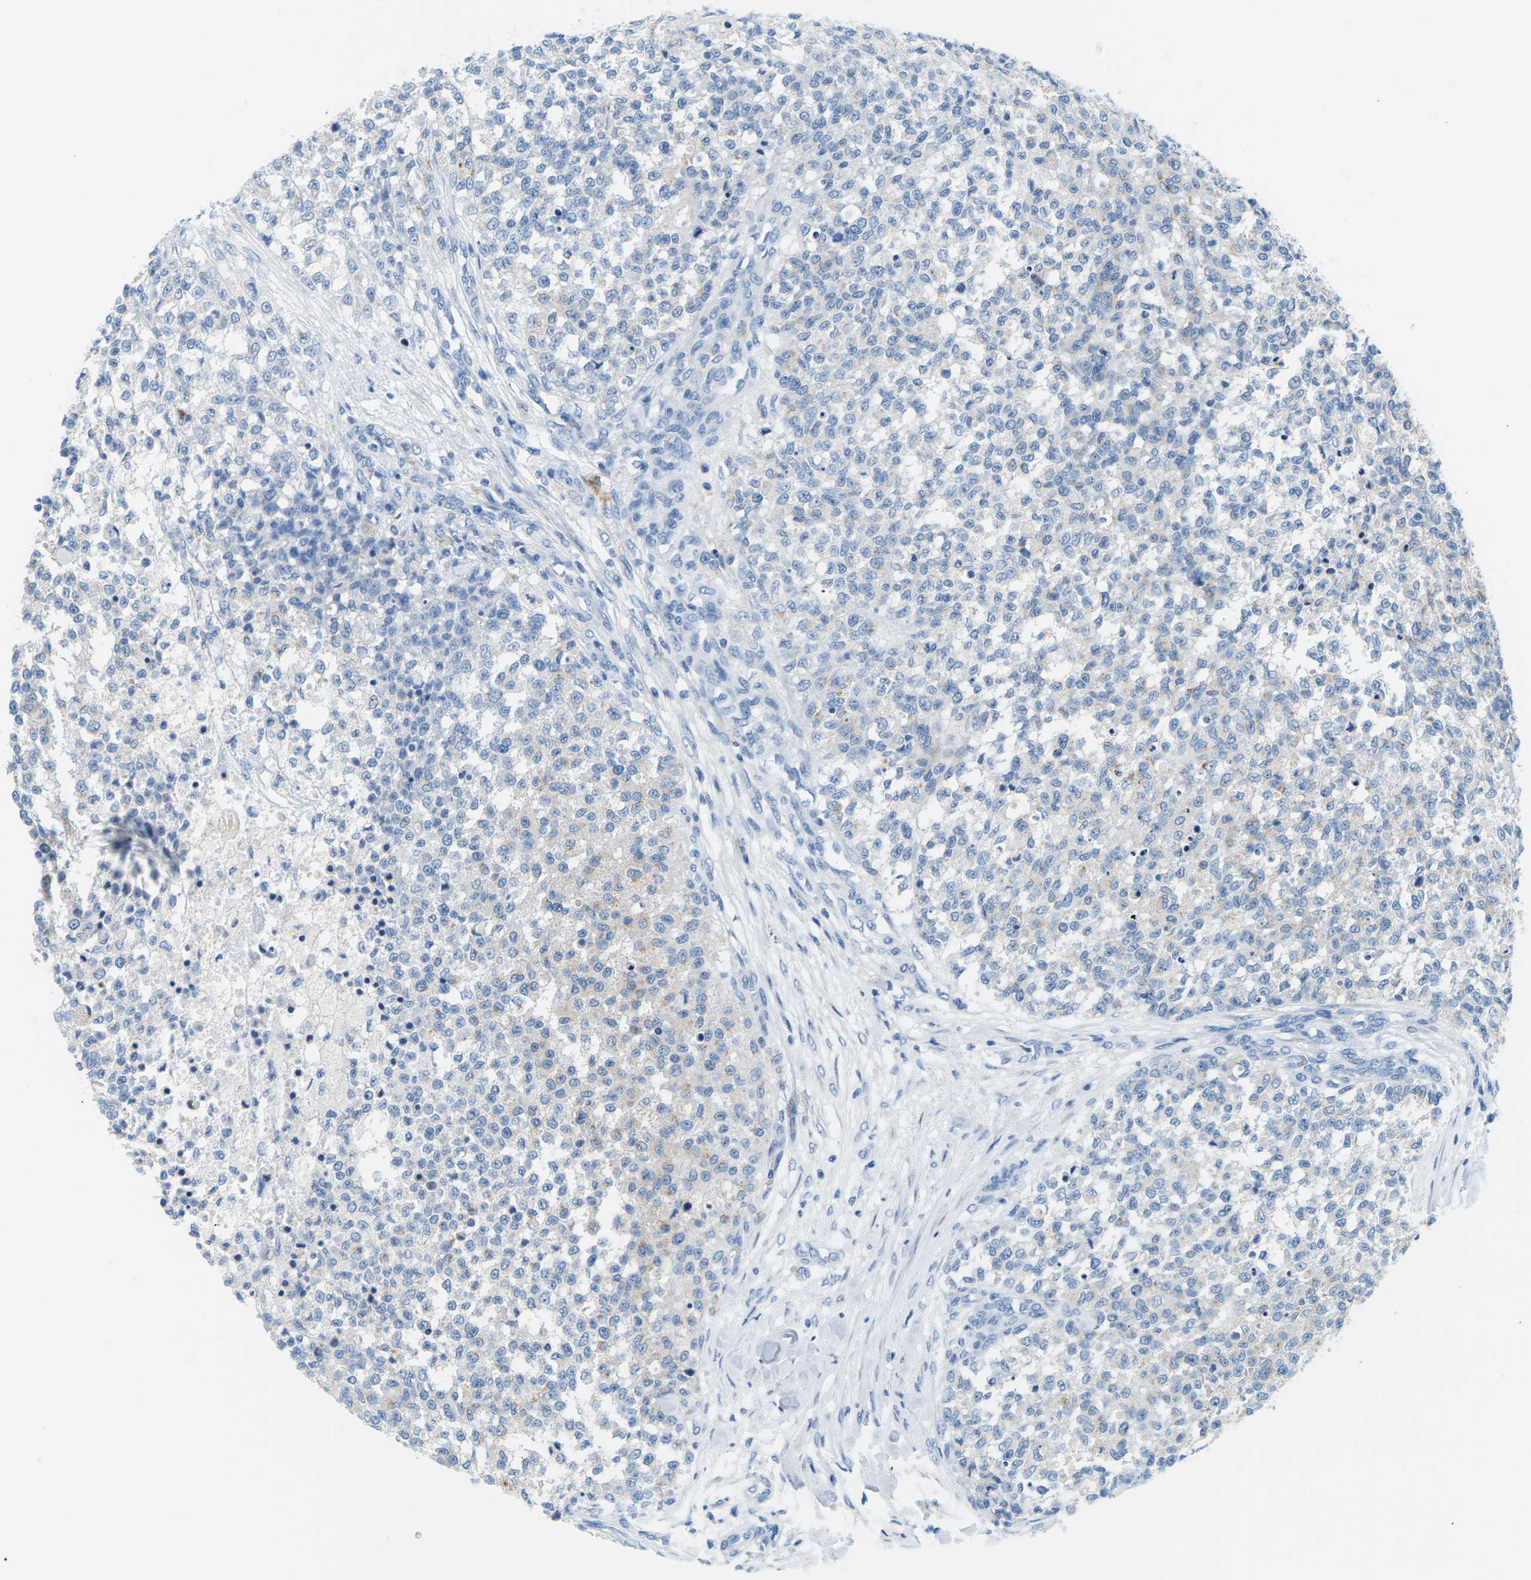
{"staining": {"intensity": "negative", "quantity": "none", "location": "none"}, "tissue": "testis cancer", "cell_type": "Tumor cells", "image_type": "cancer", "snomed": [{"axis": "morphology", "description": "Seminoma, NOS"}, {"axis": "topography", "description": "Testis"}], "caption": "Immunohistochemistry (IHC) image of seminoma (testis) stained for a protein (brown), which demonstrates no positivity in tumor cells. The staining is performed using DAB (3,3'-diaminobenzidine) brown chromogen with nuclei counter-stained in using hematoxylin.", "gene": "SYNGR2", "patient": {"sex": "male", "age": 59}}